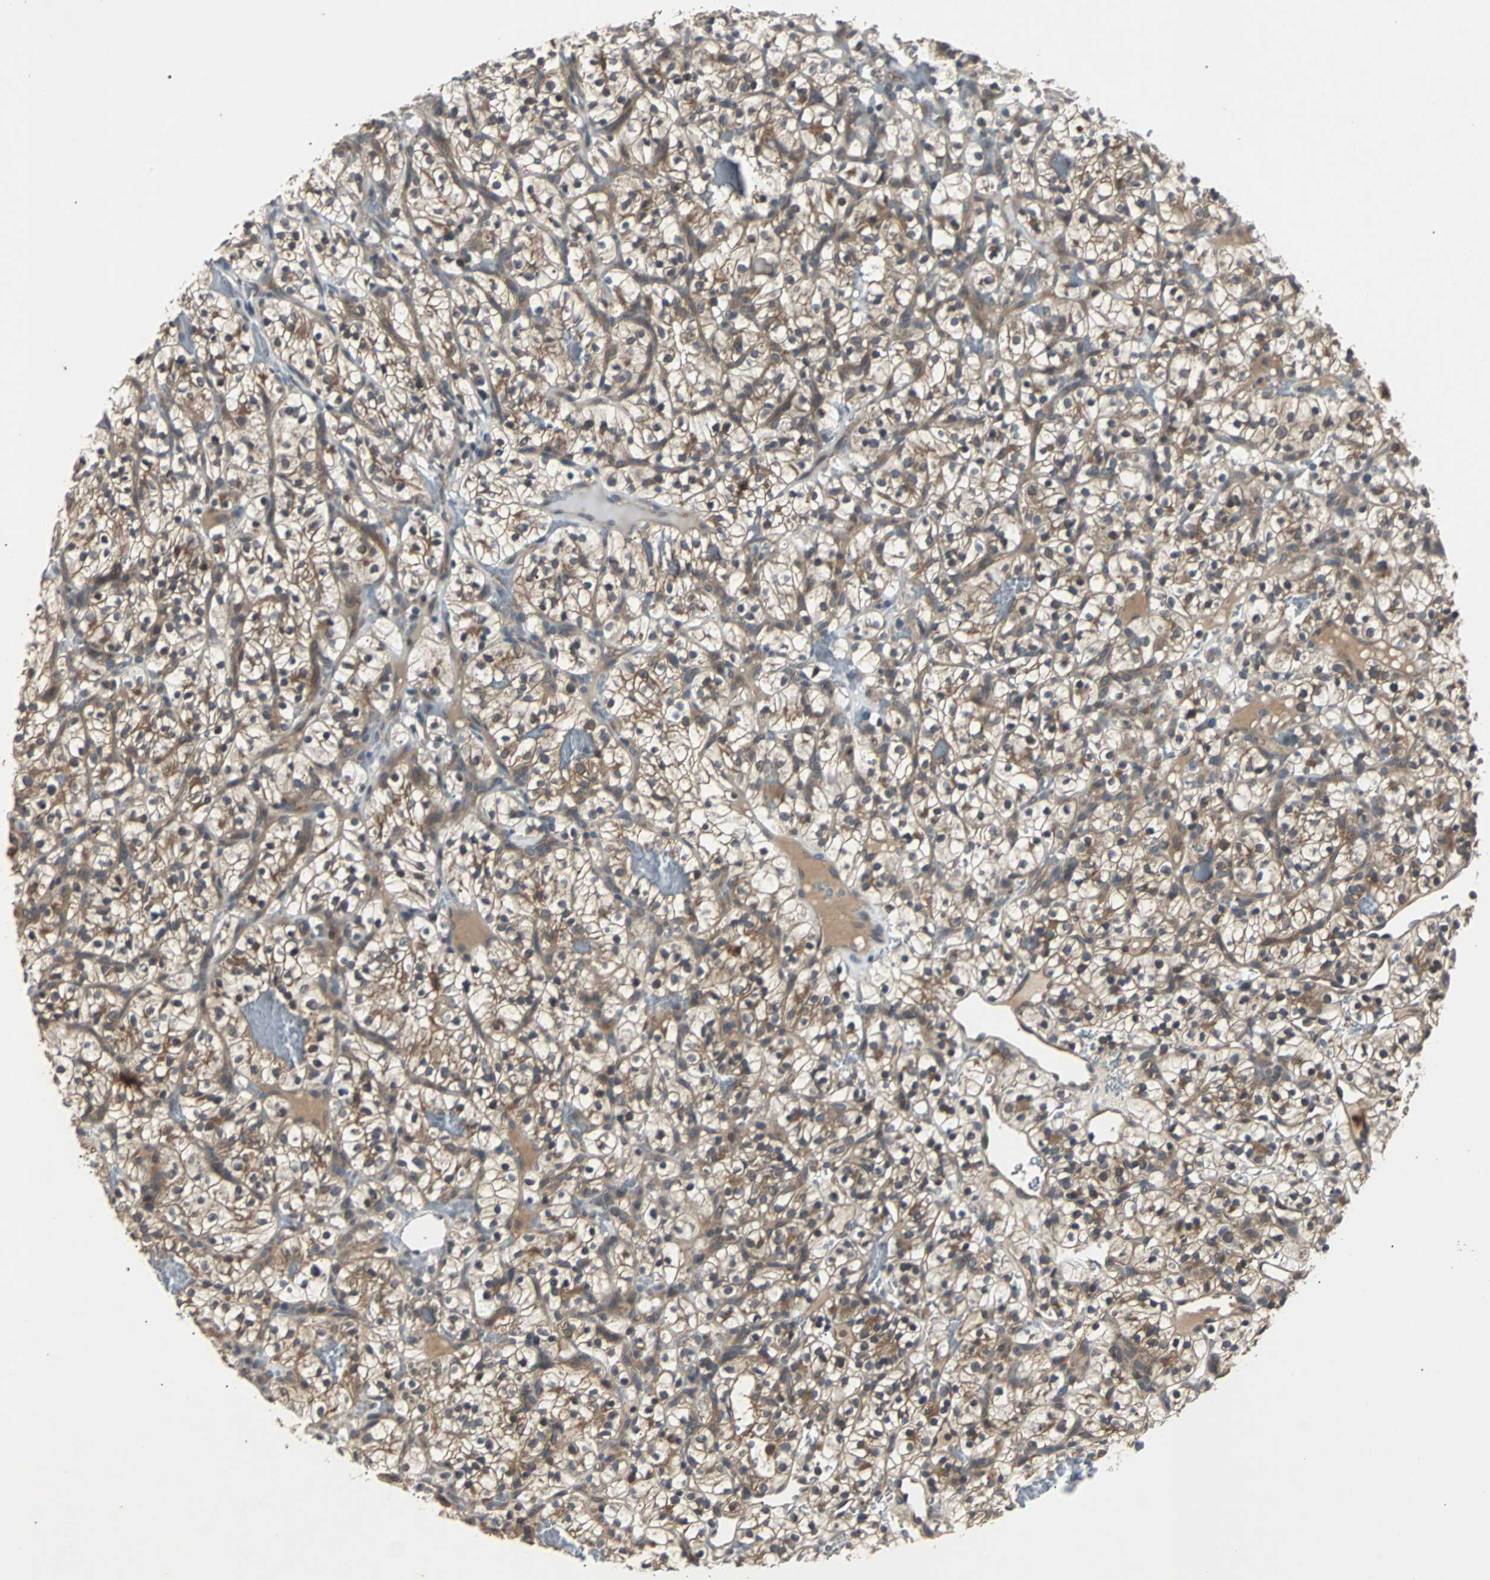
{"staining": {"intensity": "moderate", "quantity": ">75%", "location": "cytoplasmic/membranous"}, "tissue": "renal cancer", "cell_type": "Tumor cells", "image_type": "cancer", "snomed": [{"axis": "morphology", "description": "Adenocarcinoma, NOS"}, {"axis": "topography", "description": "Kidney"}], "caption": "This is an image of immunohistochemistry staining of renal adenocarcinoma, which shows moderate positivity in the cytoplasmic/membranous of tumor cells.", "gene": "ARF1", "patient": {"sex": "female", "age": 57}}